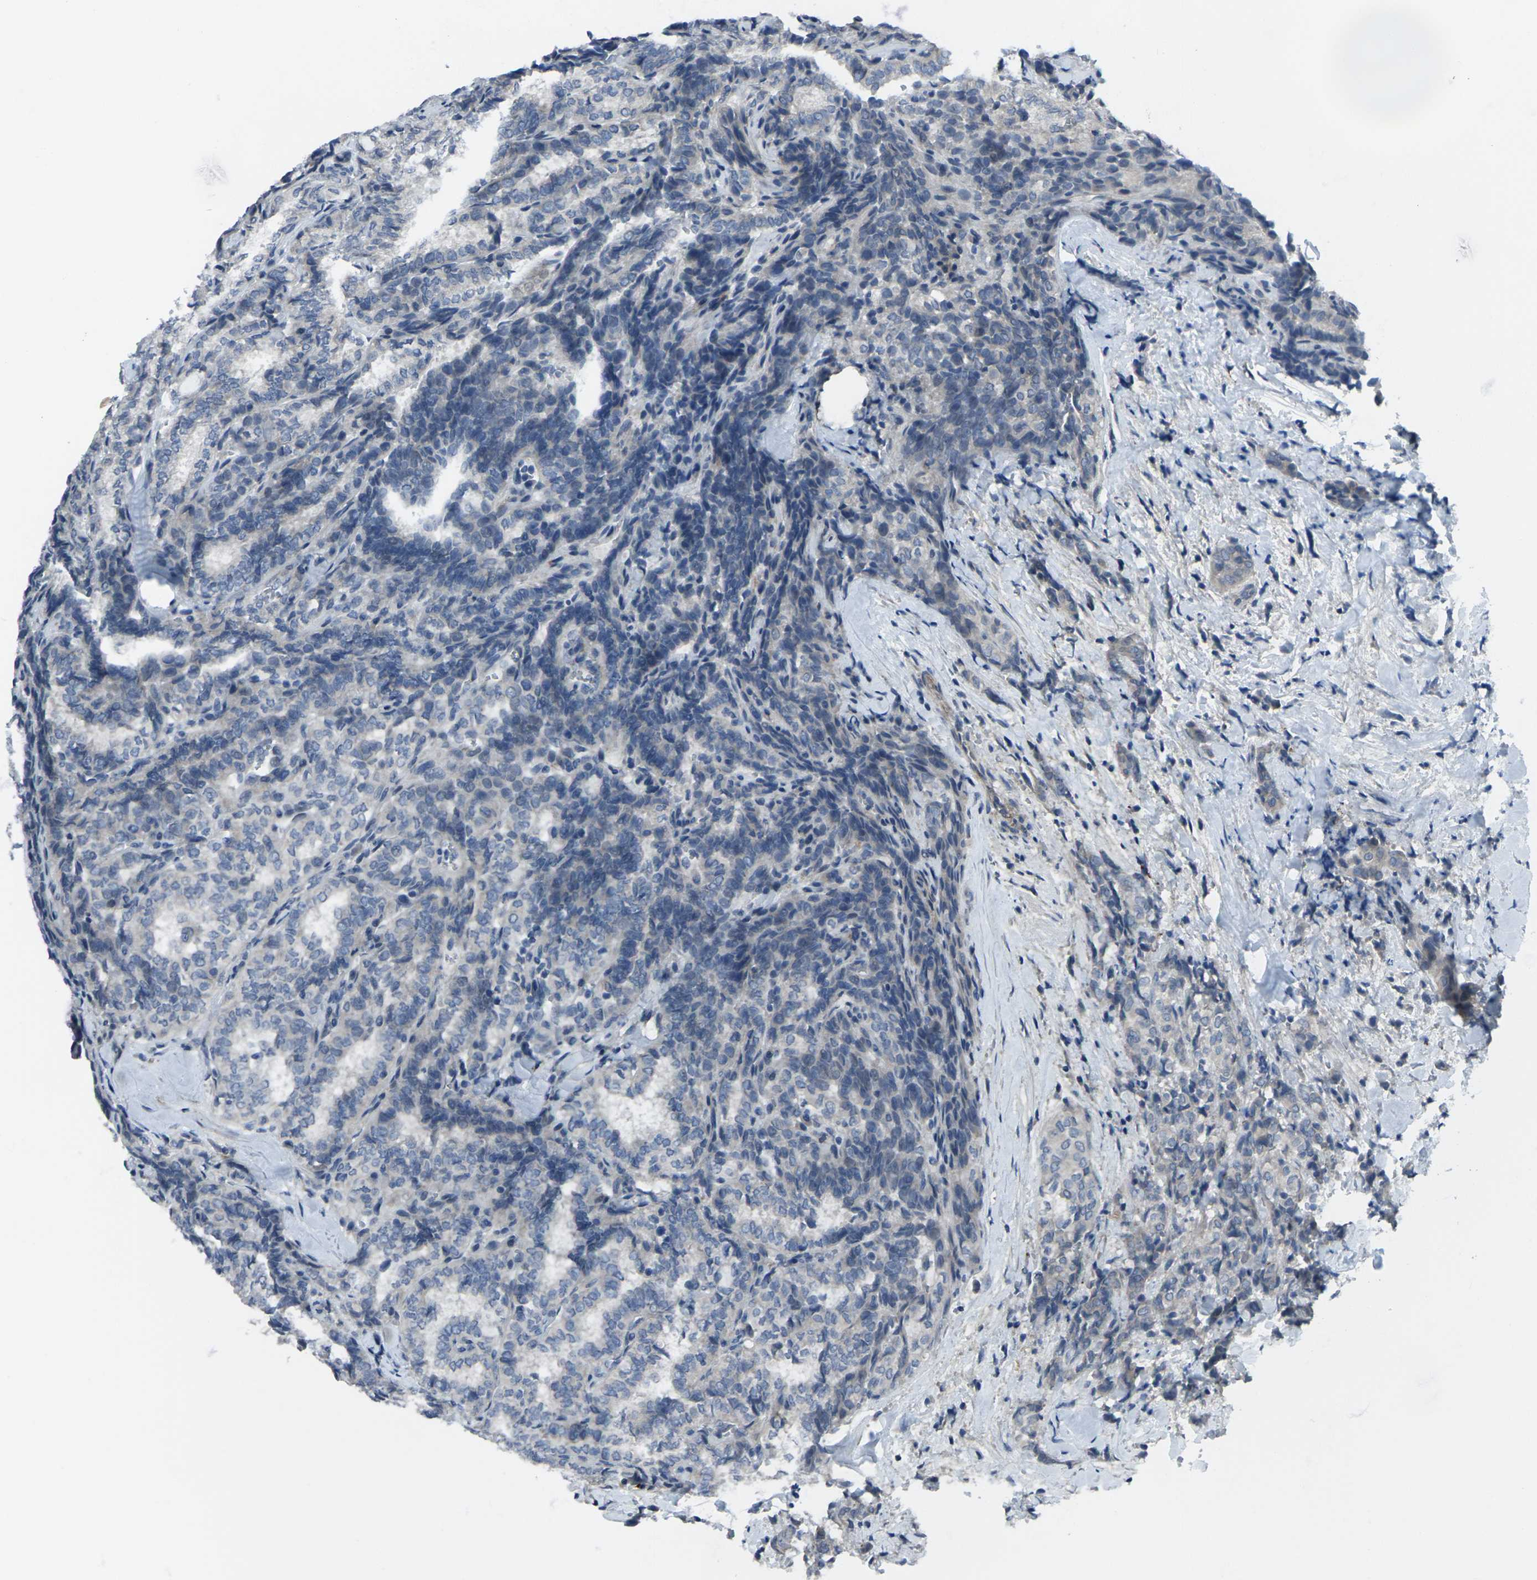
{"staining": {"intensity": "negative", "quantity": "none", "location": "none"}, "tissue": "thyroid cancer", "cell_type": "Tumor cells", "image_type": "cancer", "snomed": [{"axis": "morphology", "description": "Normal tissue, NOS"}, {"axis": "morphology", "description": "Papillary adenocarcinoma, NOS"}, {"axis": "topography", "description": "Thyroid gland"}], "caption": "IHC of papillary adenocarcinoma (thyroid) shows no staining in tumor cells.", "gene": "CCR10", "patient": {"sex": "female", "age": 30}}